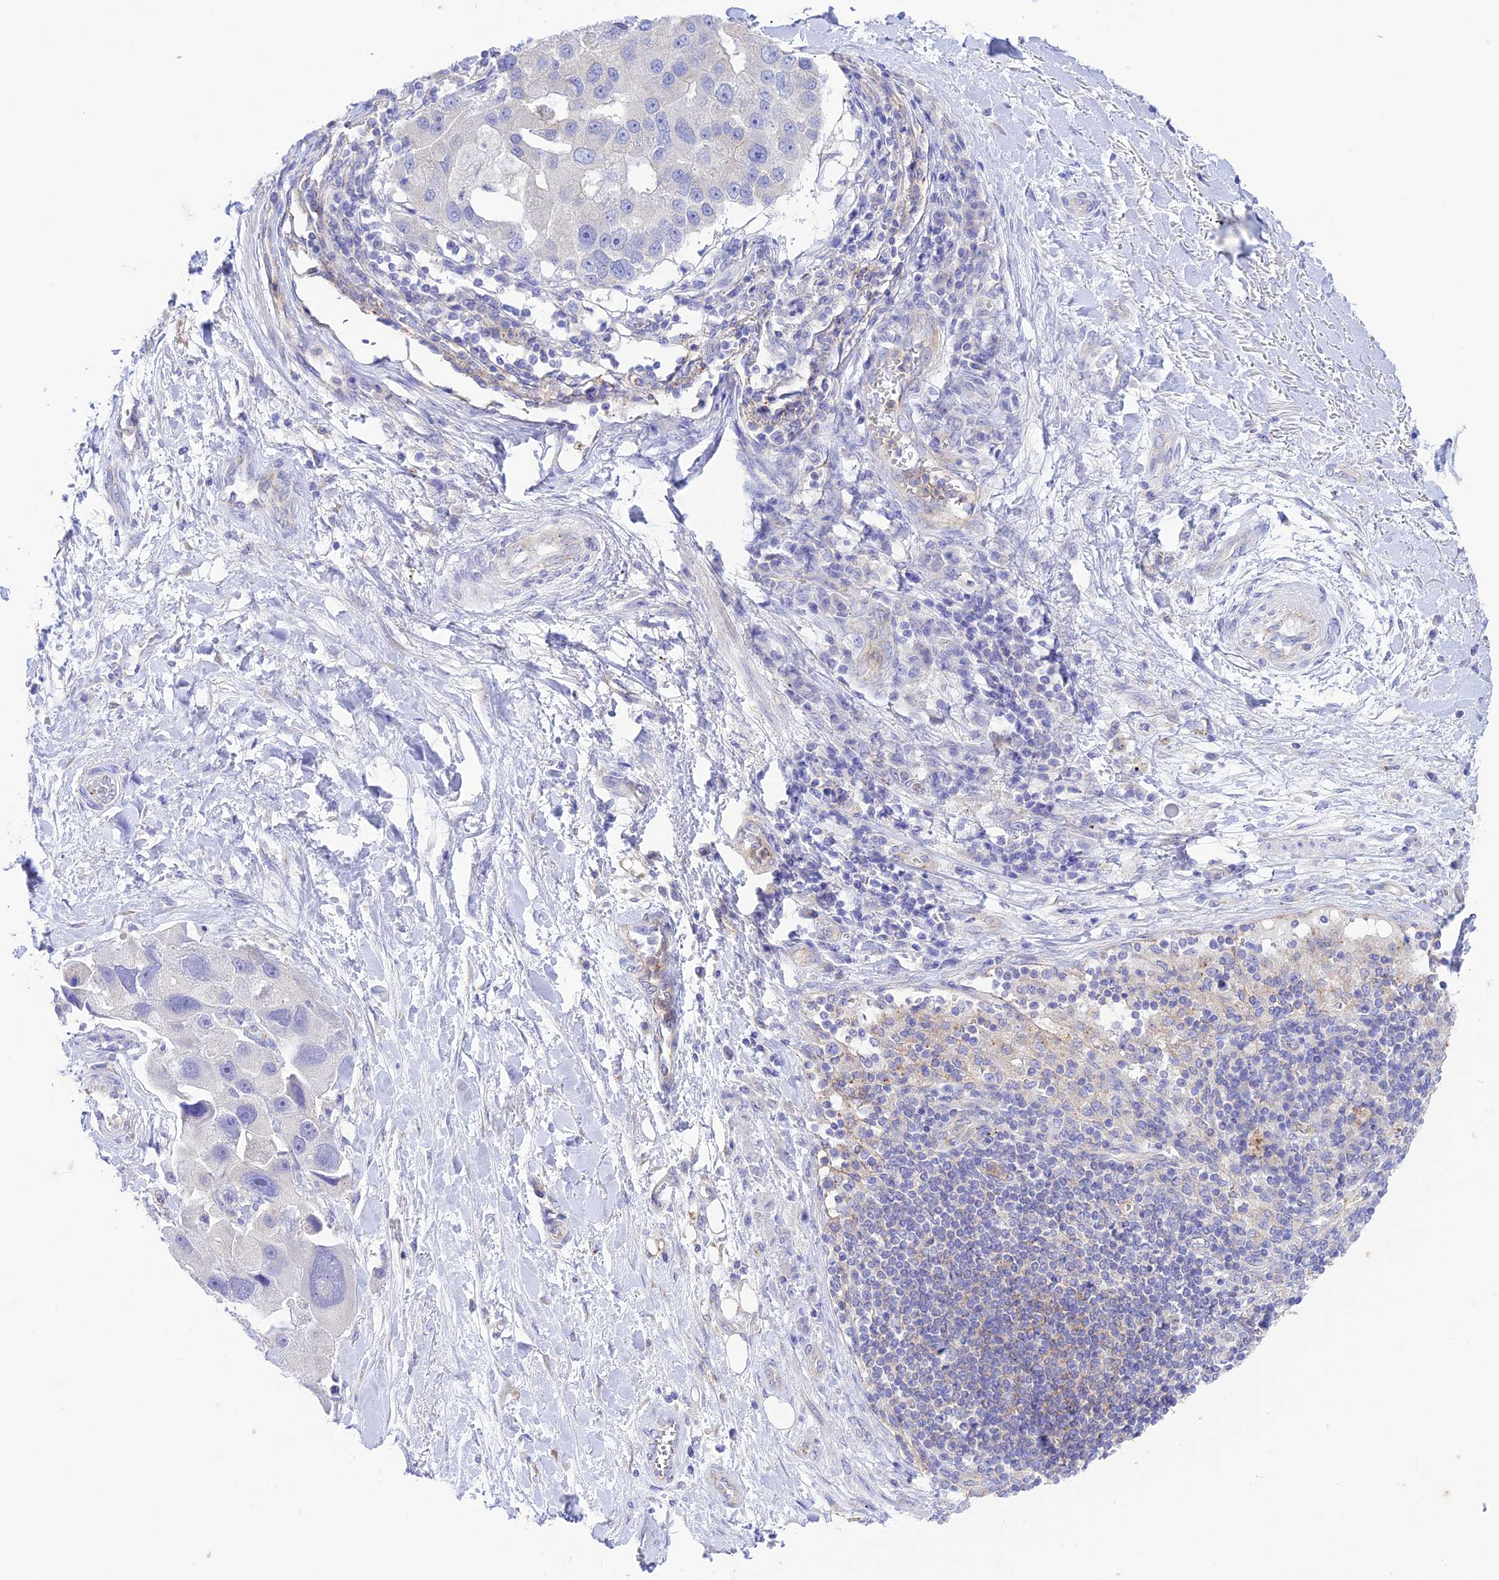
{"staining": {"intensity": "negative", "quantity": "none", "location": "none"}, "tissue": "lung cancer", "cell_type": "Tumor cells", "image_type": "cancer", "snomed": [{"axis": "morphology", "description": "Adenocarcinoma, NOS"}, {"axis": "topography", "description": "Lung"}], "caption": "The immunohistochemistry histopathology image has no significant expression in tumor cells of lung cancer (adenocarcinoma) tissue.", "gene": "CHSY3", "patient": {"sex": "female", "age": 54}}